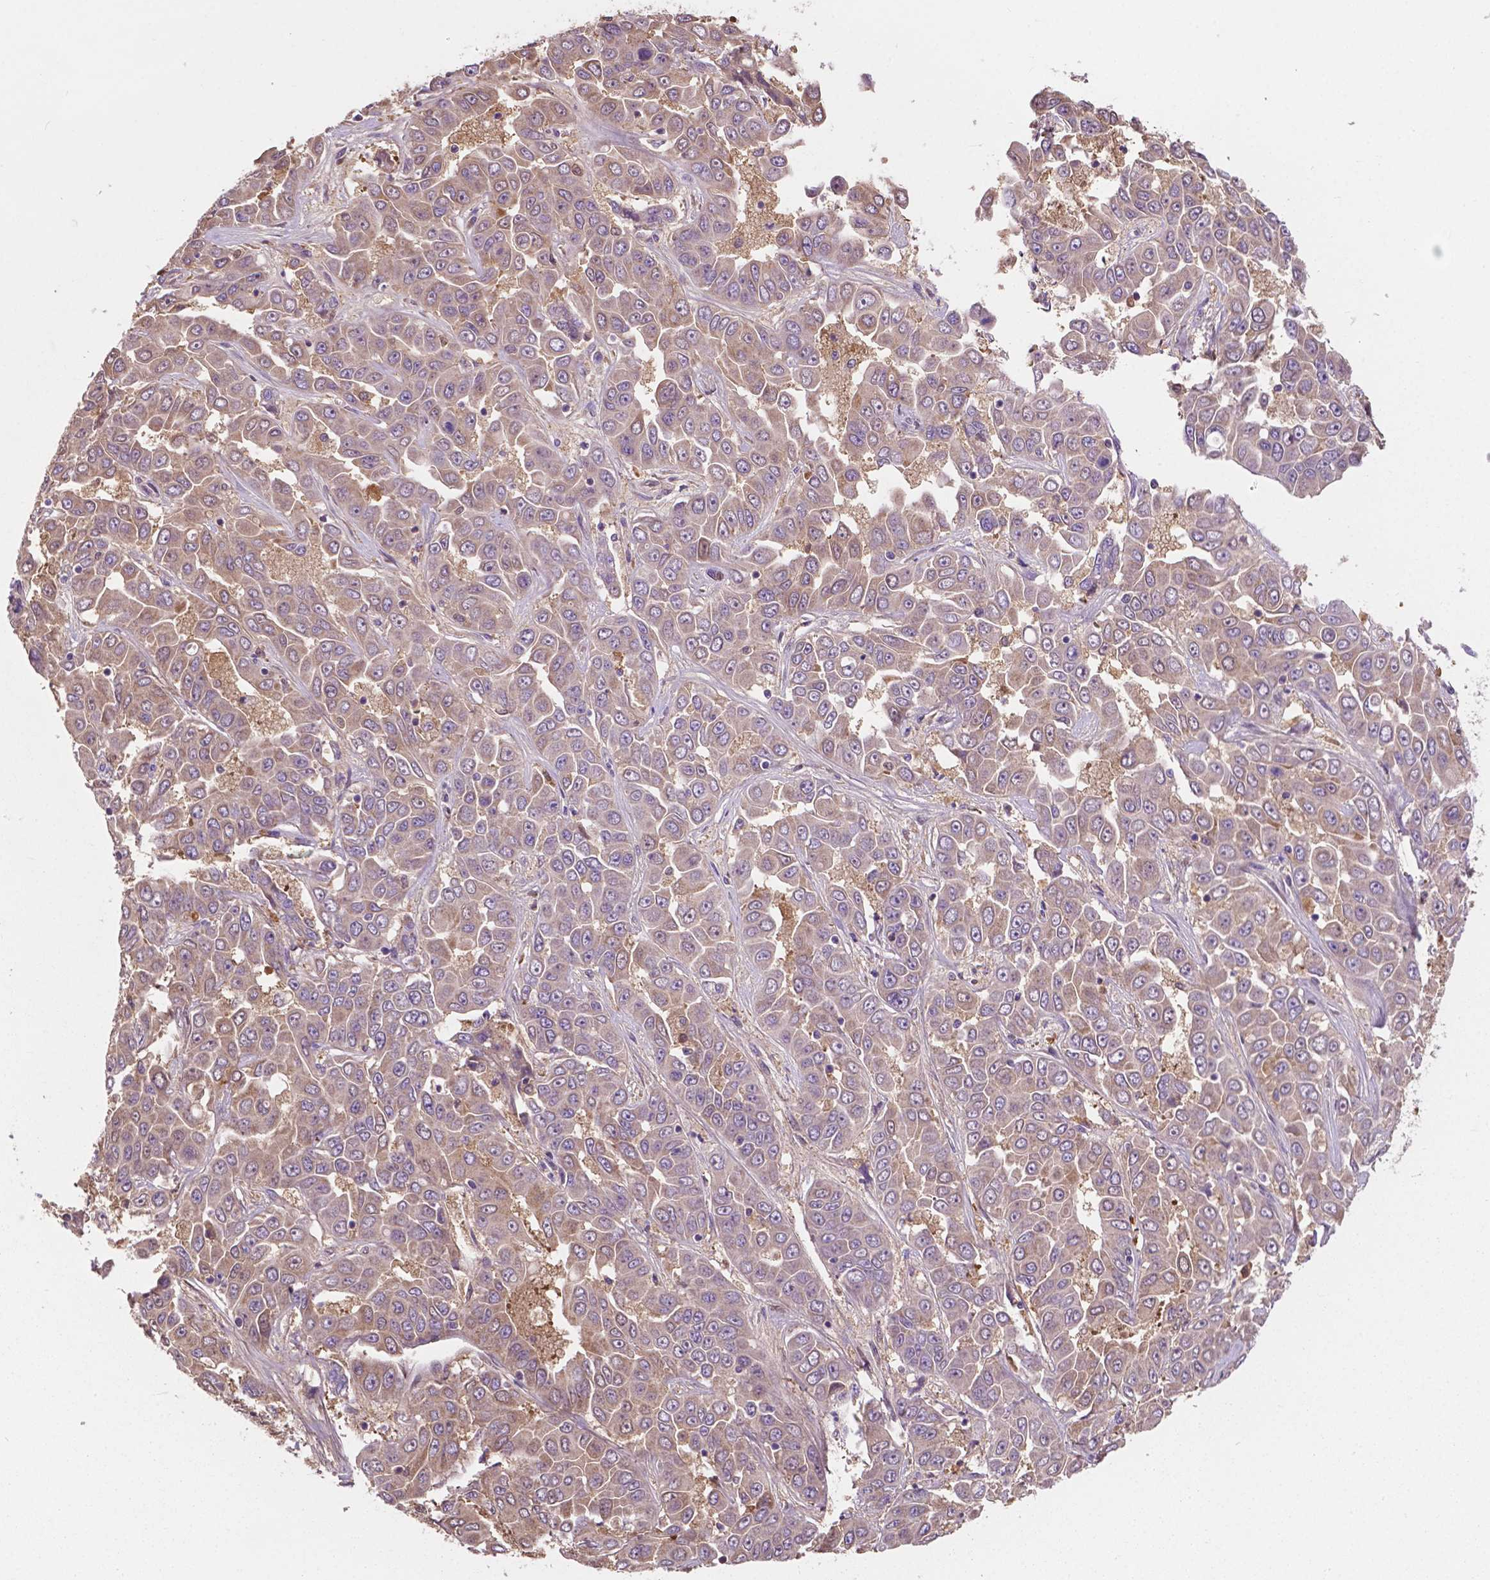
{"staining": {"intensity": "weak", "quantity": ">75%", "location": "cytoplasmic/membranous"}, "tissue": "liver cancer", "cell_type": "Tumor cells", "image_type": "cancer", "snomed": [{"axis": "morphology", "description": "Cholangiocarcinoma"}, {"axis": "topography", "description": "Liver"}], "caption": "Immunohistochemical staining of human liver cancer (cholangiocarcinoma) exhibits low levels of weak cytoplasmic/membranous protein positivity in about >75% of tumor cells.", "gene": "GJA9", "patient": {"sex": "female", "age": 52}}